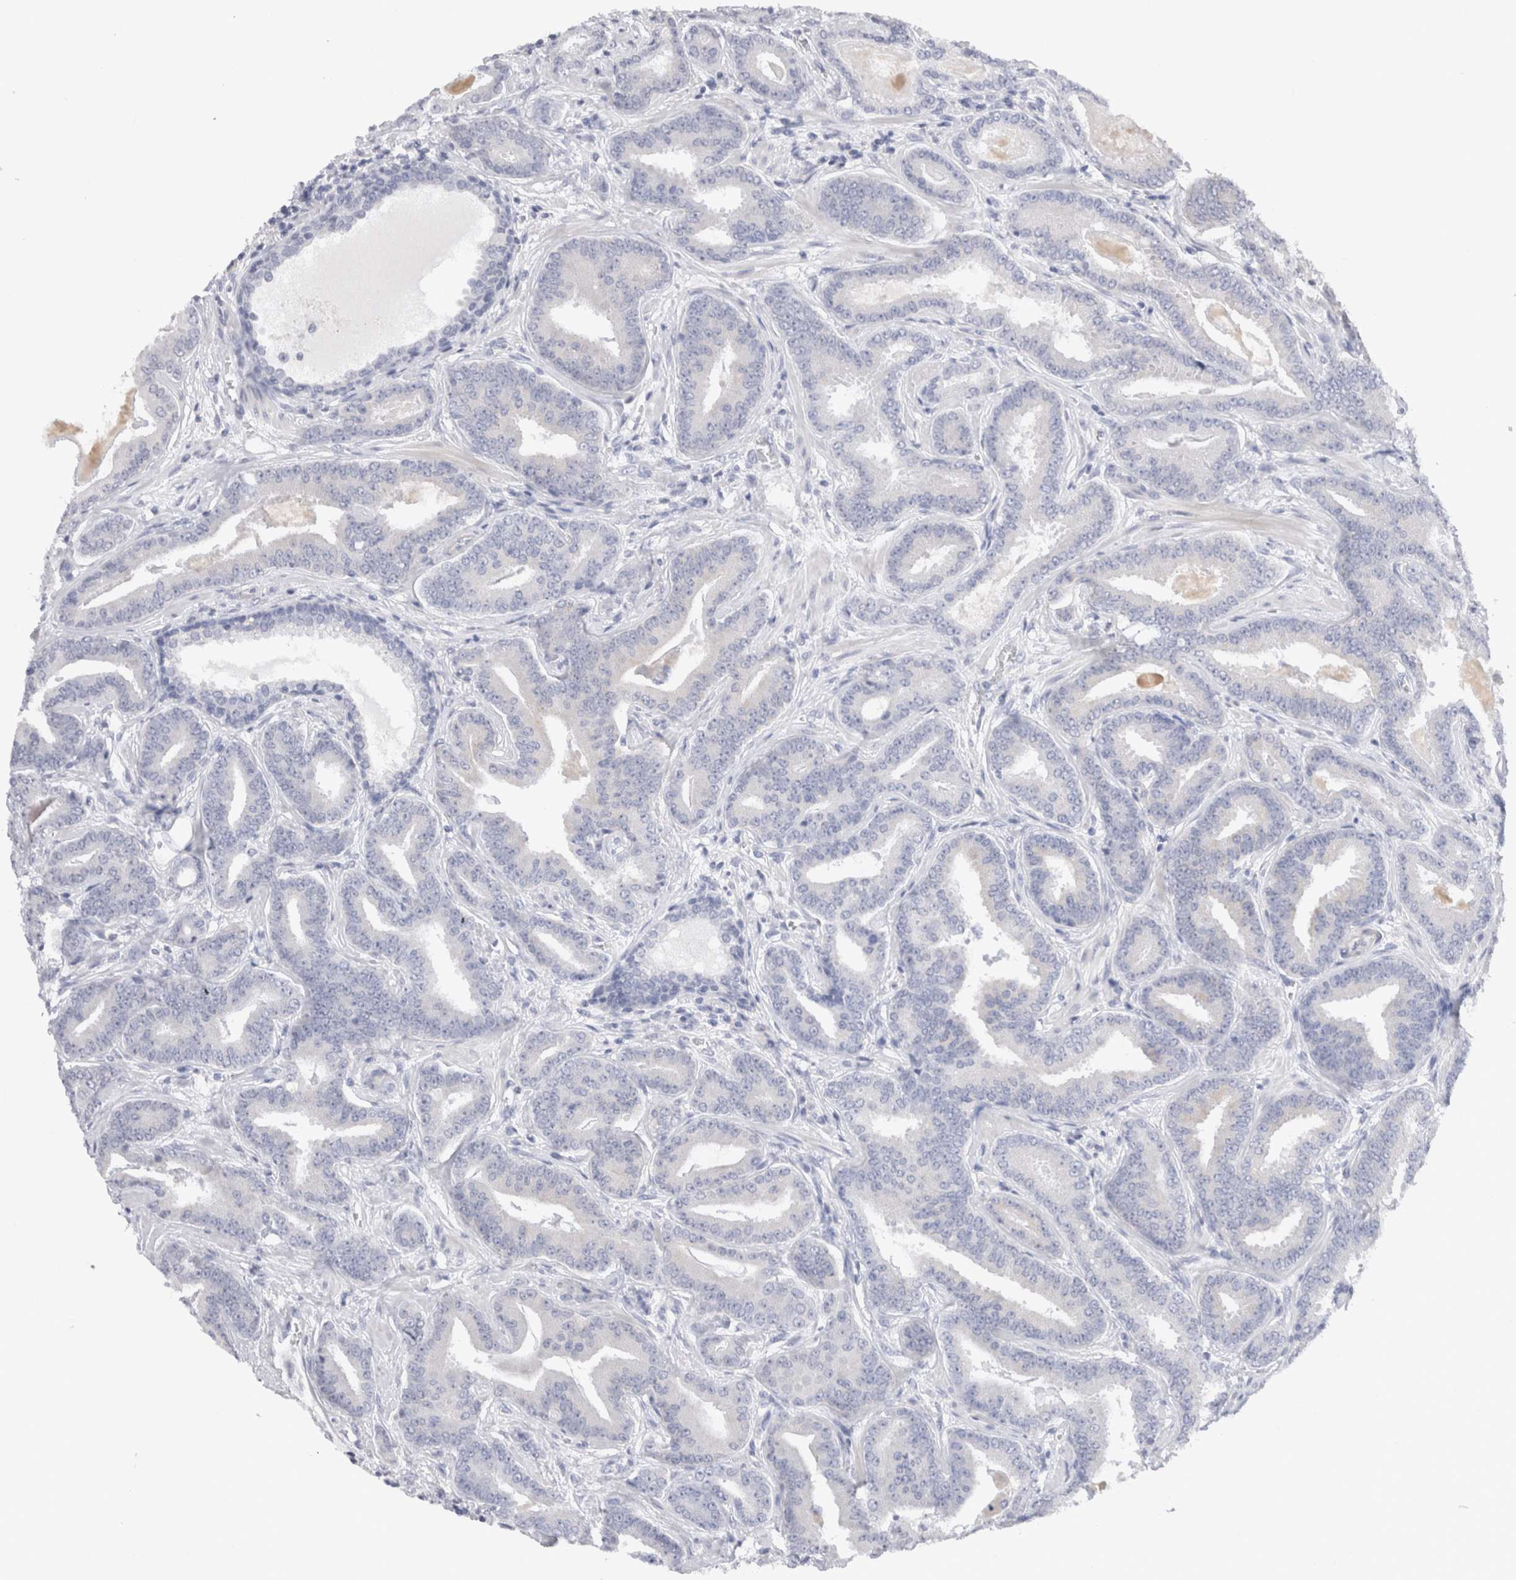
{"staining": {"intensity": "negative", "quantity": "none", "location": "none"}, "tissue": "prostate cancer", "cell_type": "Tumor cells", "image_type": "cancer", "snomed": [{"axis": "morphology", "description": "Adenocarcinoma, Low grade"}, {"axis": "topography", "description": "Prostate"}], "caption": "IHC of prostate cancer exhibits no expression in tumor cells.", "gene": "C9orf50", "patient": {"sex": "male", "age": 62}}